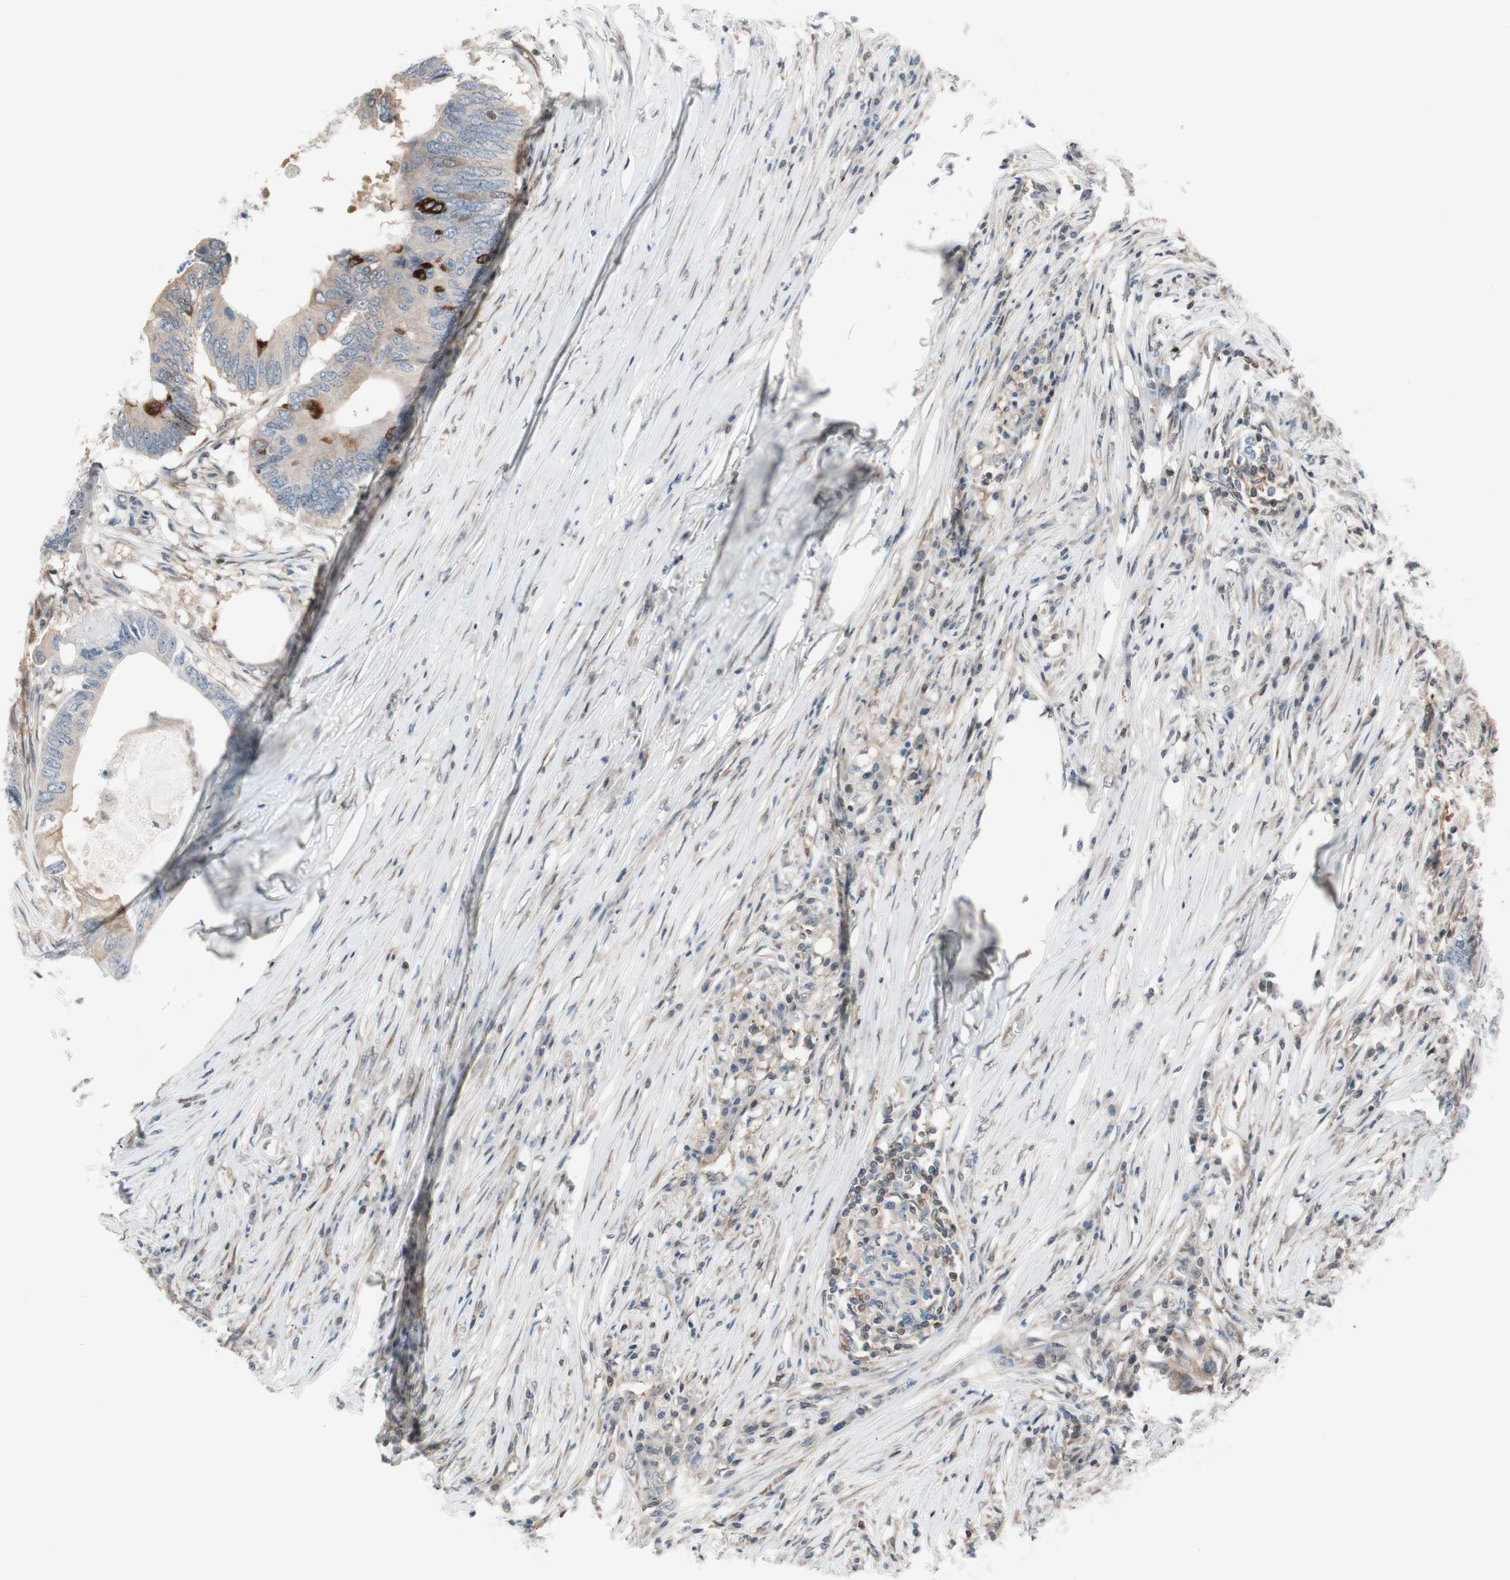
{"staining": {"intensity": "weak", "quantity": "<25%", "location": "cytoplasmic/membranous"}, "tissue": "colorectal cancer", "cell_type": "Tumor cells", "image_type": "cancer", "snomed": [{"axis": "morphology", "description": "Adenocarcinoma, NOS"}, {"axis": "topography", "description": "Colon"}], "caption": "High power microscopy image of an immunohistochemistry (IHC) histopathology image of adenocarcinoma (colorectal), revealing no significant staining in tumor cells.", "gene": "ZNF512B", "patient": {"sex": "male", "age": 71}}